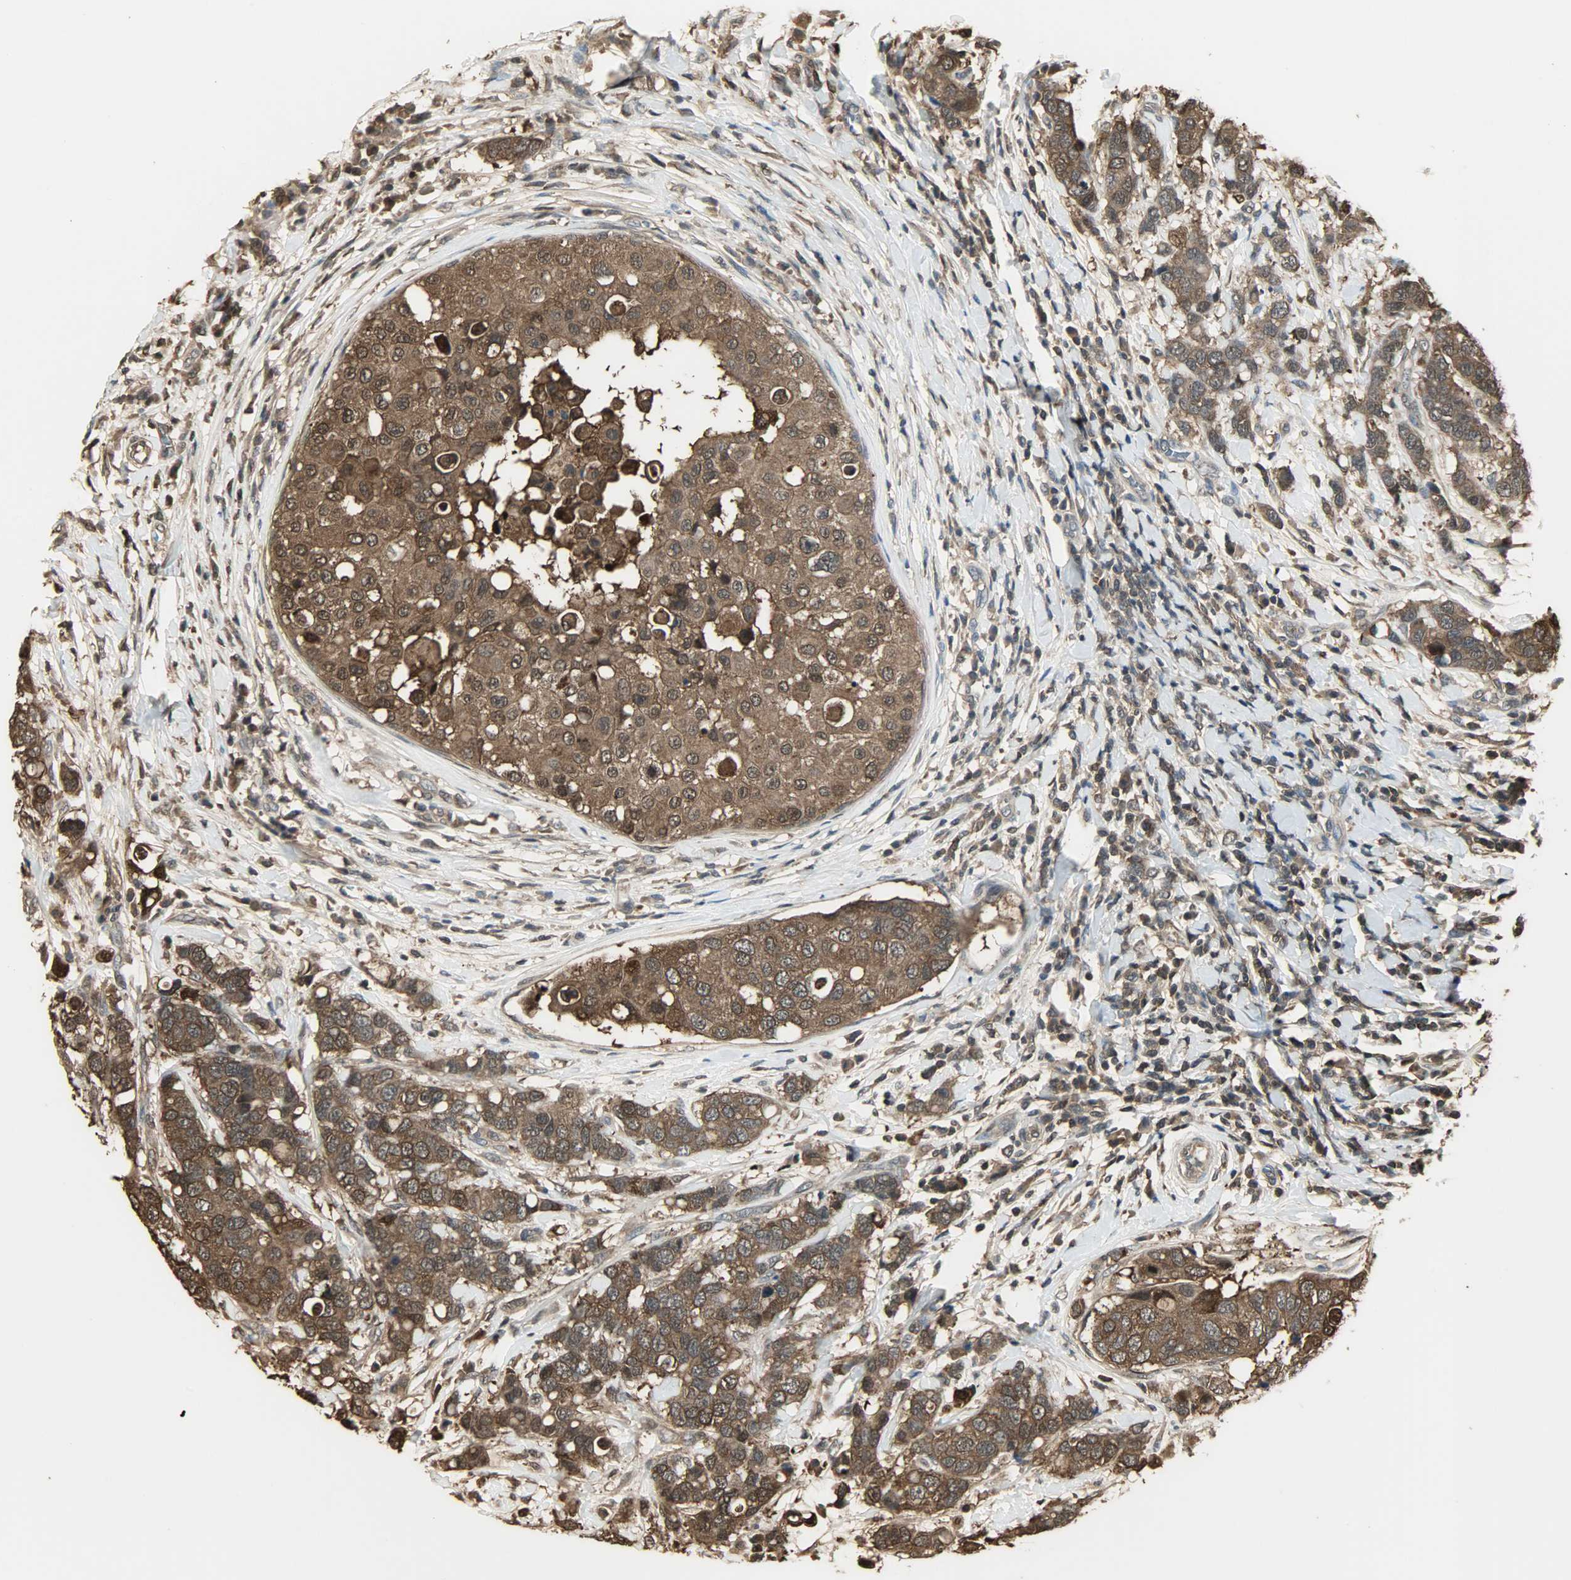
{"staining": {"intensity": "strong", "quantity": ">75%", "location": "cytoplasmic/membranous,nuclear"}, "tissue": "breast cancer", "cell_type": "Tumor cells", "image_type": "cancer", "snomed": [{"axis": "morphology", "description": "Duct carcinoma"}, {"axis": "topography", "description": "Breast"}], "caption": "The photomicrograph exhibits staining of breast cancer, revealing strong cytoplasmic/membranous and nuclear protein positivity (brown color) within tumor cells.", "gene": "YWHAZ", "patient": {"sex": "female", "age": 27}}